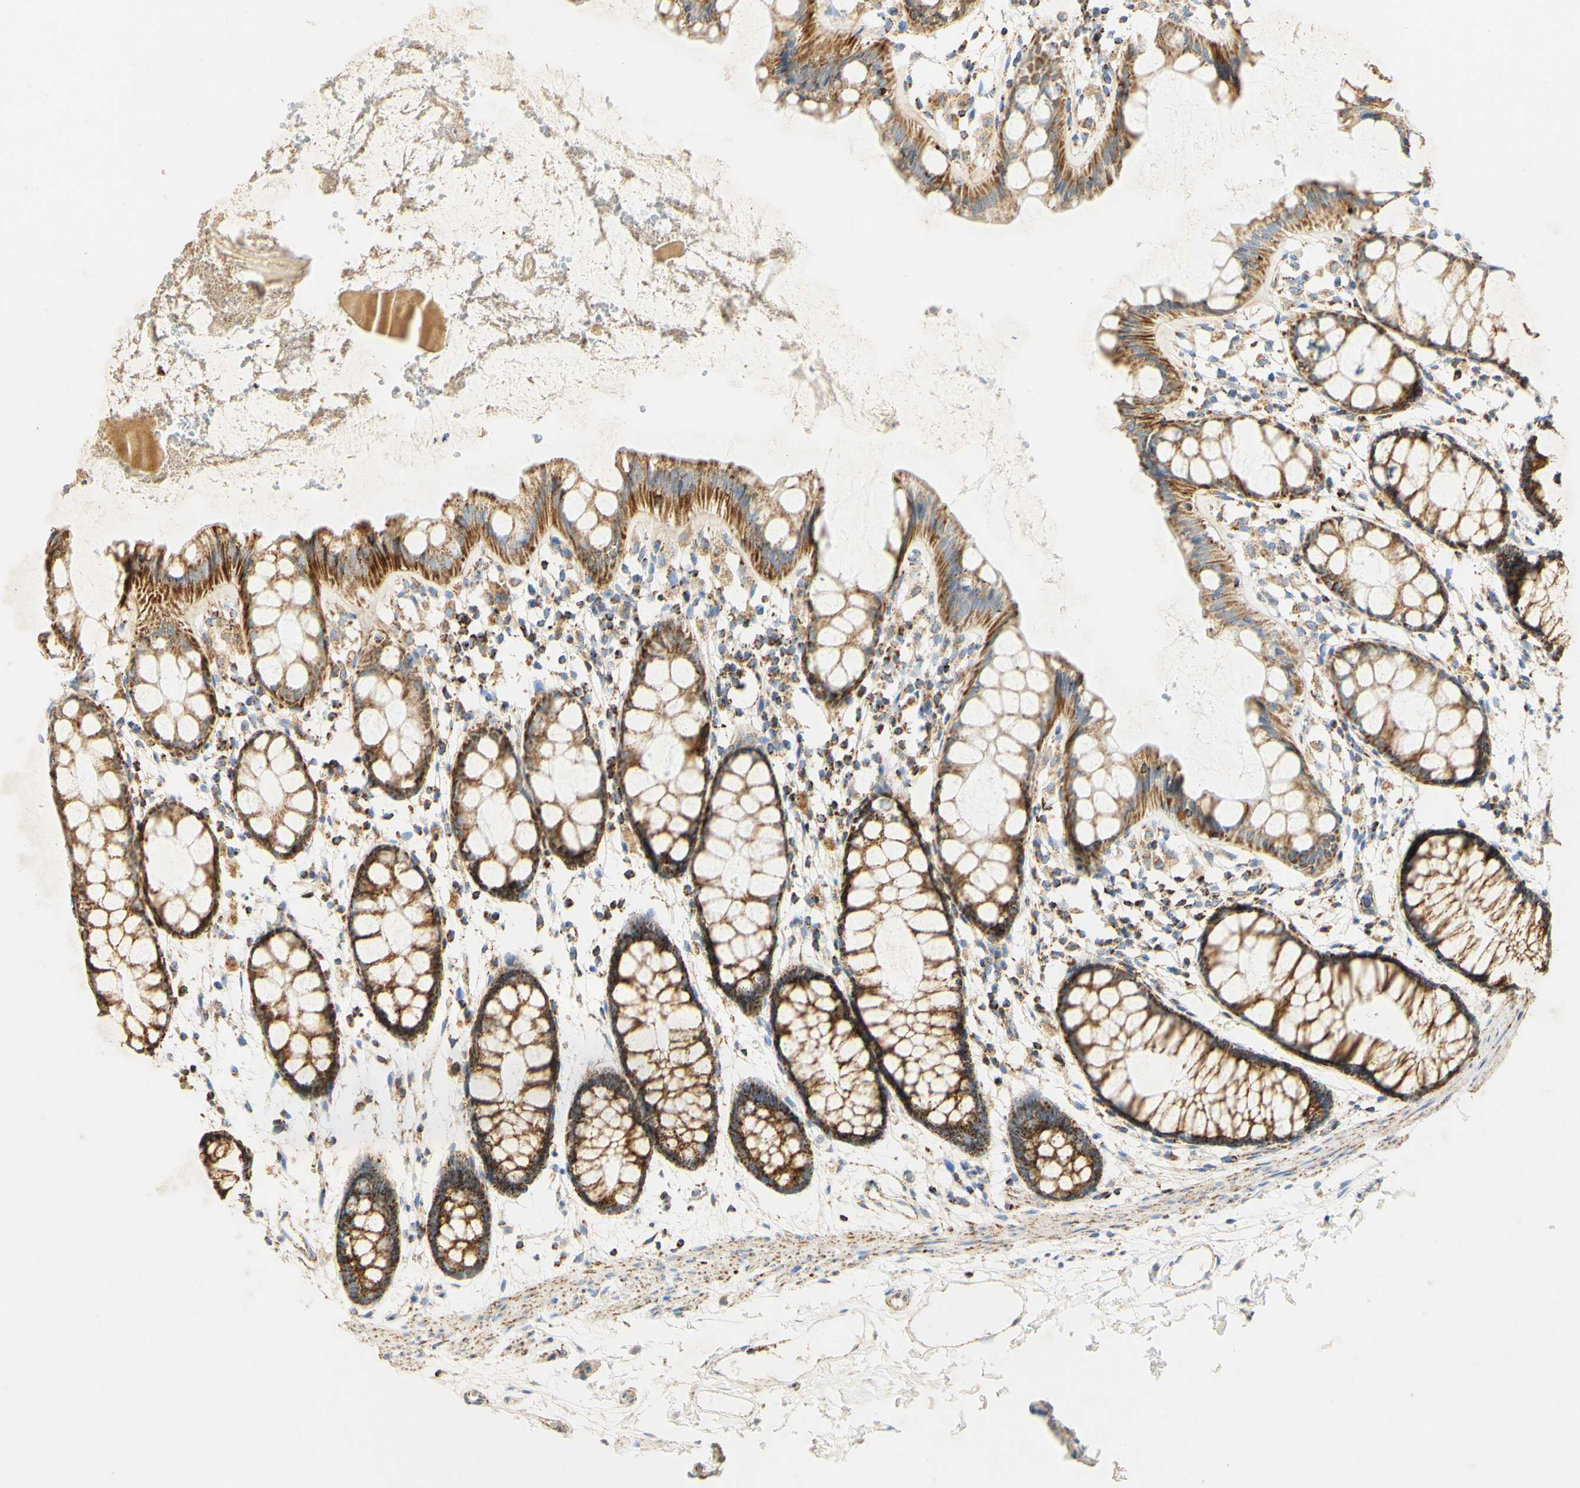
{"staining": {"intensity": "moderate", "quantity": ">75%", "location": "cytoplasmic/membranous"}, "tissue": "rectum", "cell_type": "Glandular cells", "image_type": "normal", "snomed": [{"axis": "morphology", "description": "Normal tissue, NOS"}, {"axis": "topography", "description": "Rectum"}], "caption": "A brown stain shows moderate cytoplasmic/membranous expression of a protein in glandular cells of benign human rectum. (IHC, brightfield microscopy, high magnification).", "gene": "OXCT1", "patient": {"sex": "female", "age": 66}}